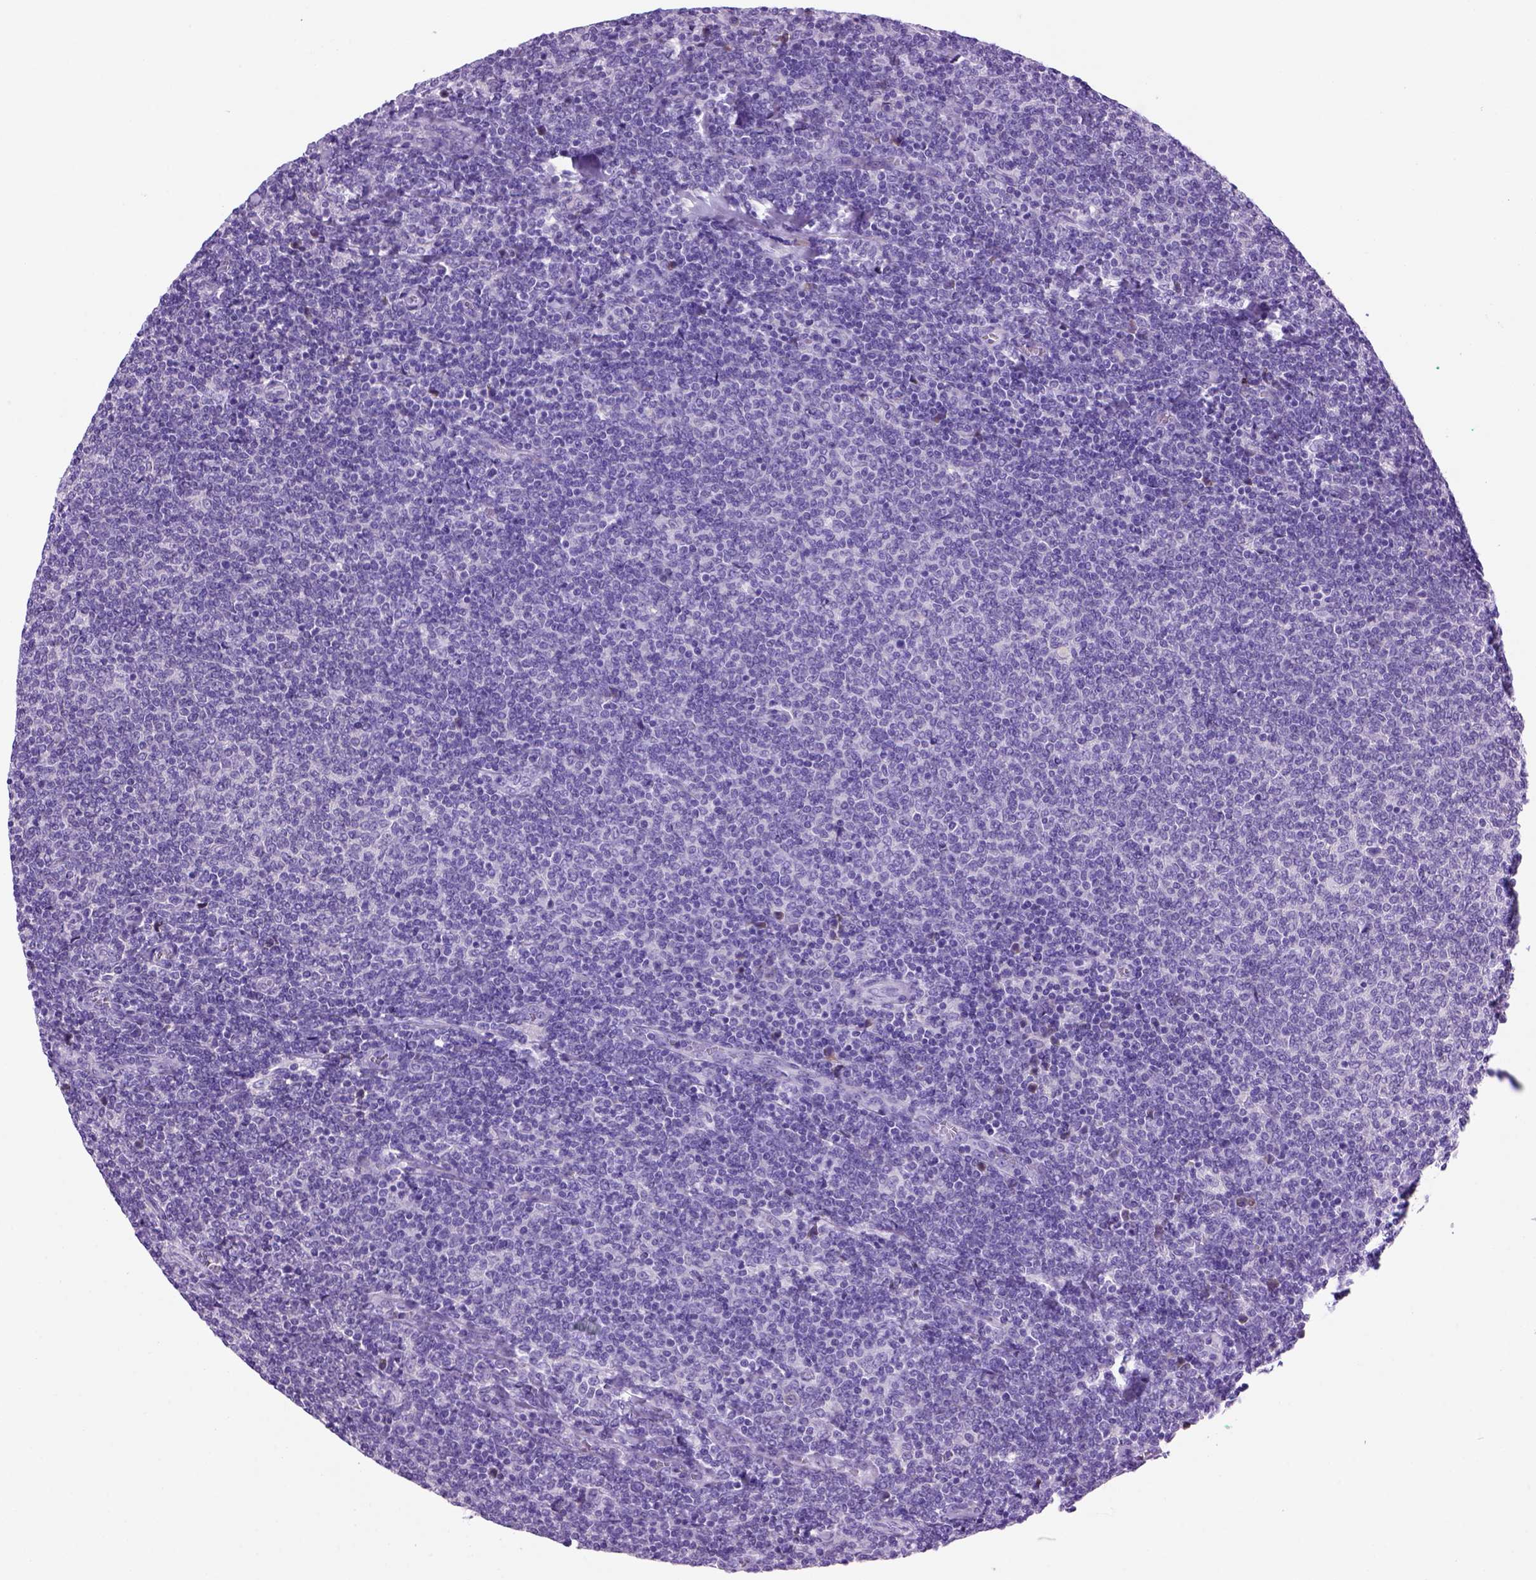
{"staining": {"intensity": "negative", "quantity": "none", "location": "none"}, "tissue": "lymphoma", "cell_type": "Tumor cells", "image_type": "cancer", "snomed": [{"axis": "morphology", "description": "Malignant lymphoma, non-Hodgkin's type, Low grade"}, {"axis": "topography", "description": "Lymph node"}], "caption": "This image is of lymphoma stained with immunohistochemistry (IHC) to label a protein in brown with the nuclei are counter-stained blue. There is no positivity in tumor cells.", "gene": "HHIPL2", "patient": {"sex": "male", "age": 52}}